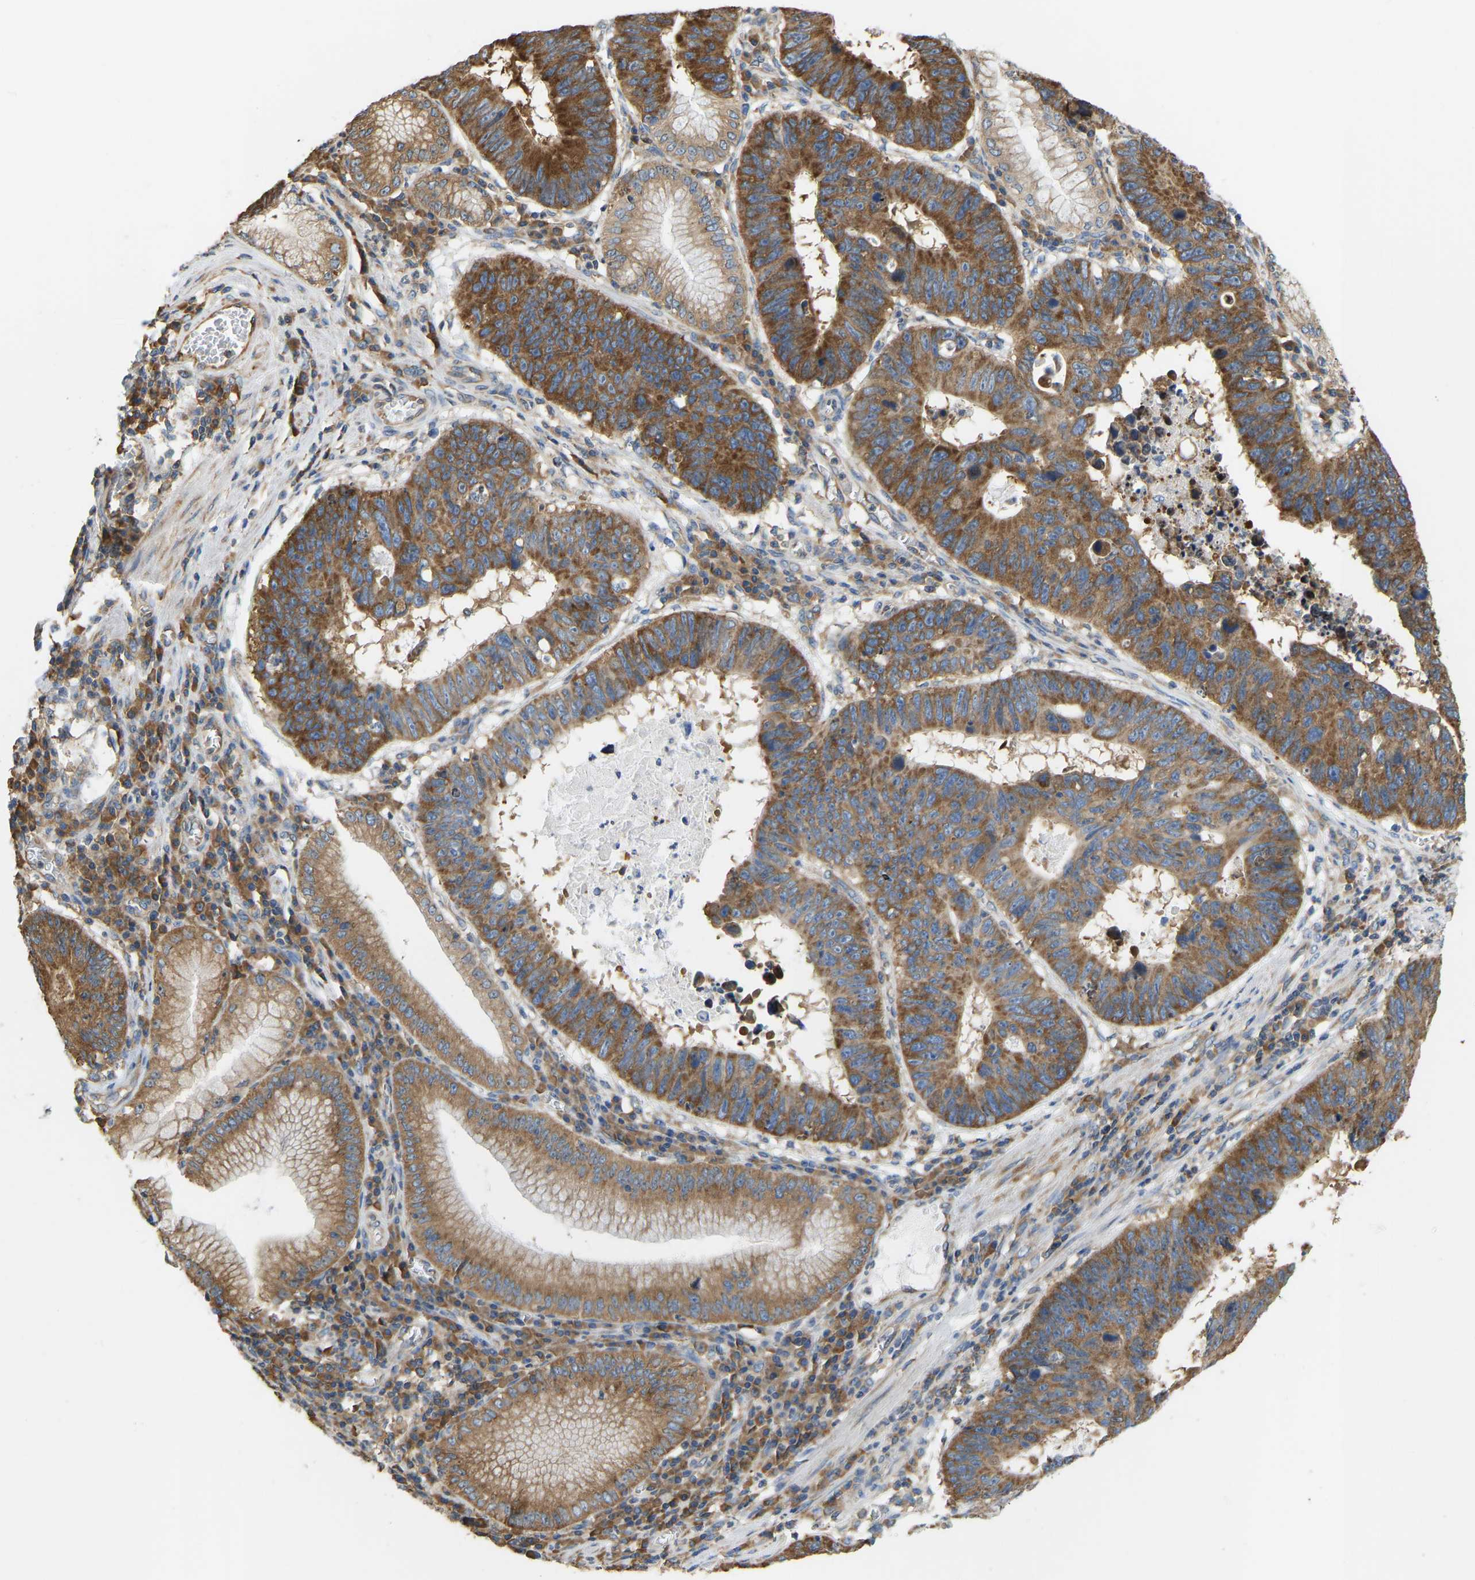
{"staining": {"intensity": "strong", "quantity": ">75%", "location": "cytoplasmic/membranous"}, "tissue": "stomach cancer", "cell_type": "Tumor cells", "image_type": "cancer", "snomed": [{"axis": "morphology", "description": "Adenocarcinoma, NOS"}, {"axis": "topography", "description": "Stomach"}], "caption": "High-magnification brightfield microscopy of stomach cancer (adenocarcinoma) stained with DAB (3,3'-diaminobenzidine) (brown) and counterstained with hematoxylin (blue). tumor cells exhibit strong cytoplasmic/membranous staining is present in about>75% of cells.", "gene": "RPS6KB2", "patient": {"sex": "male", "age": 59}}